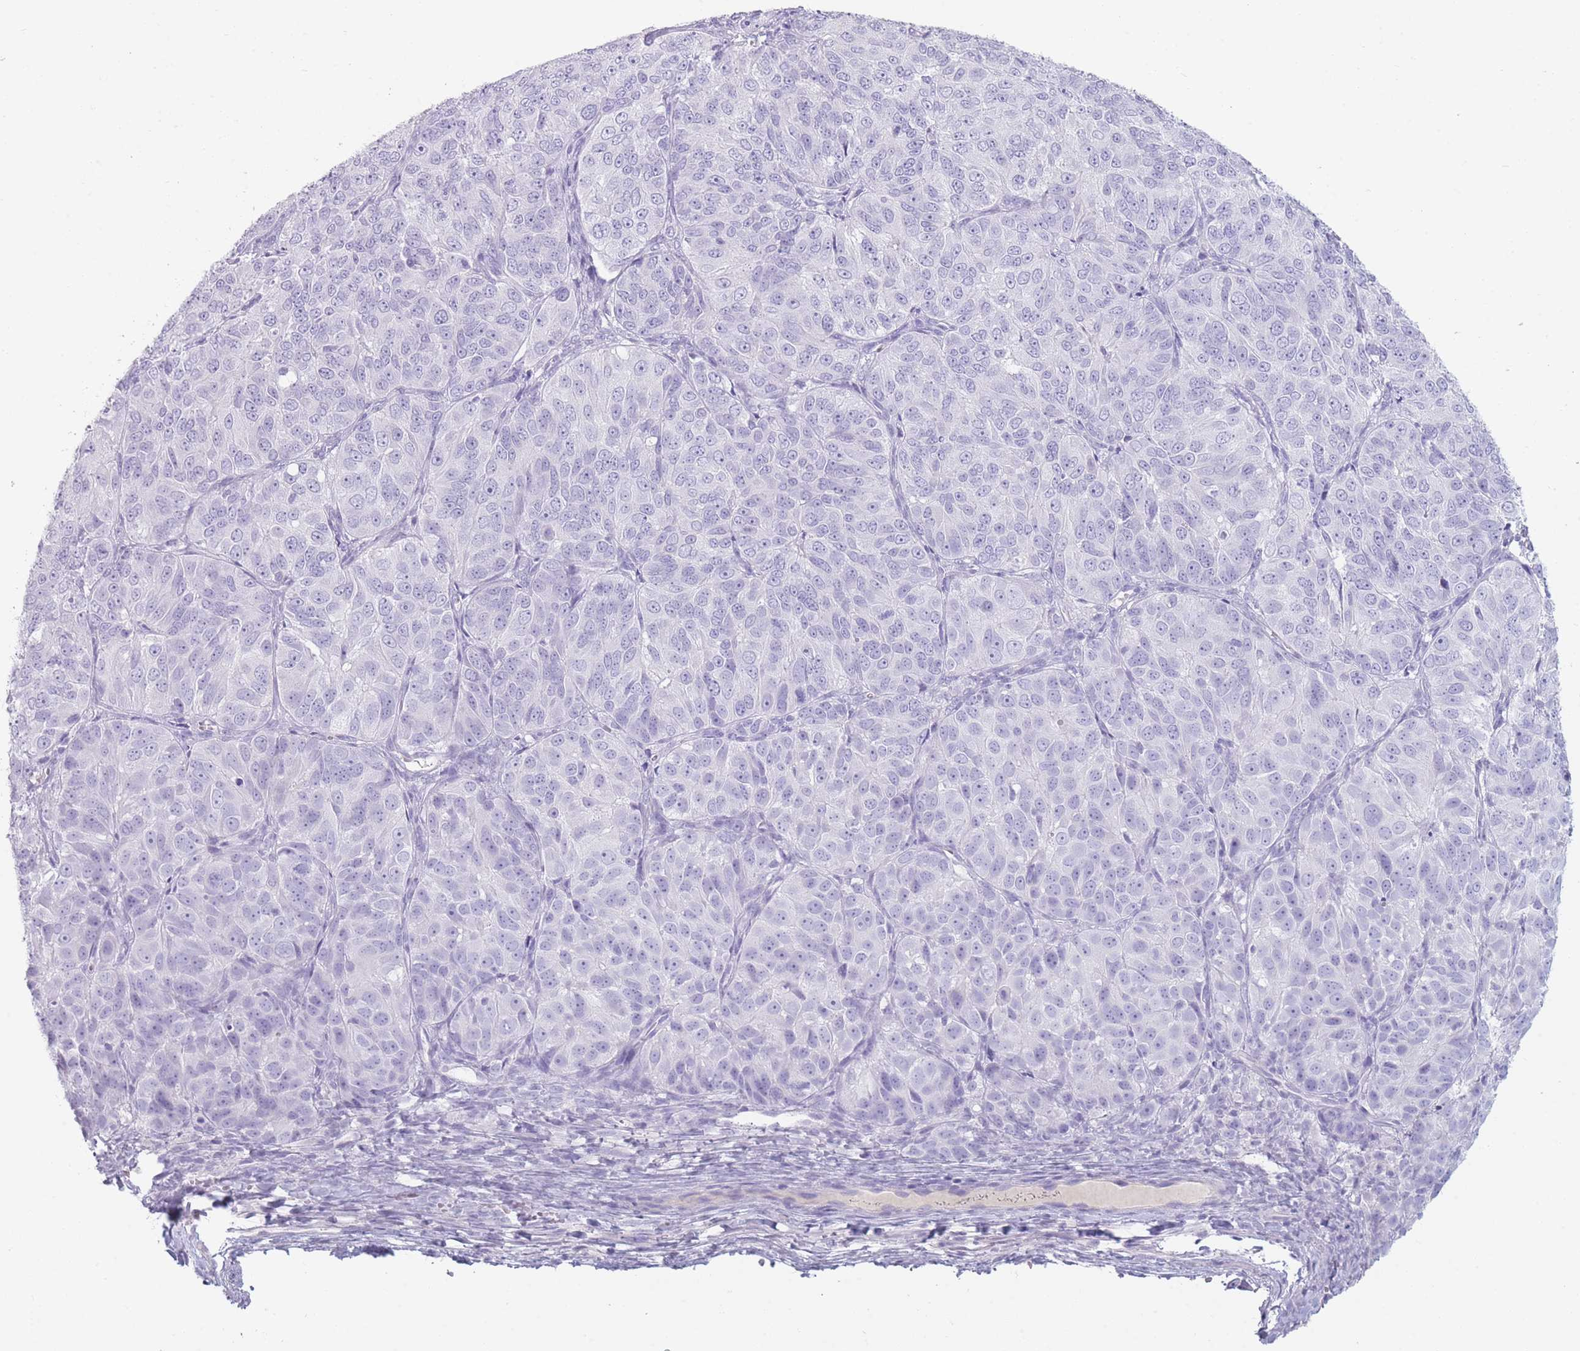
{"staining": {"intensity": "negative", "quantity": "none", "location": "none"}, "tissue": "ovarian cancer", "cell_type": "Tumor cells", "image_type": "cancer", "snomed": [{"axis": "morphology", "description": "Carcinoma, endometroid"}, {"axis": "topography", "description": "Ovary"}], "caption": "This image is of ovarian endometroid carcinoma stained with immunohistochemistry (IHC) to label a protein in brown with the nuclei are counter-stained blue. There is no staining in tumor cells.", "gene": "GPR12", "patient": {"sex": "female", "age": 51}}